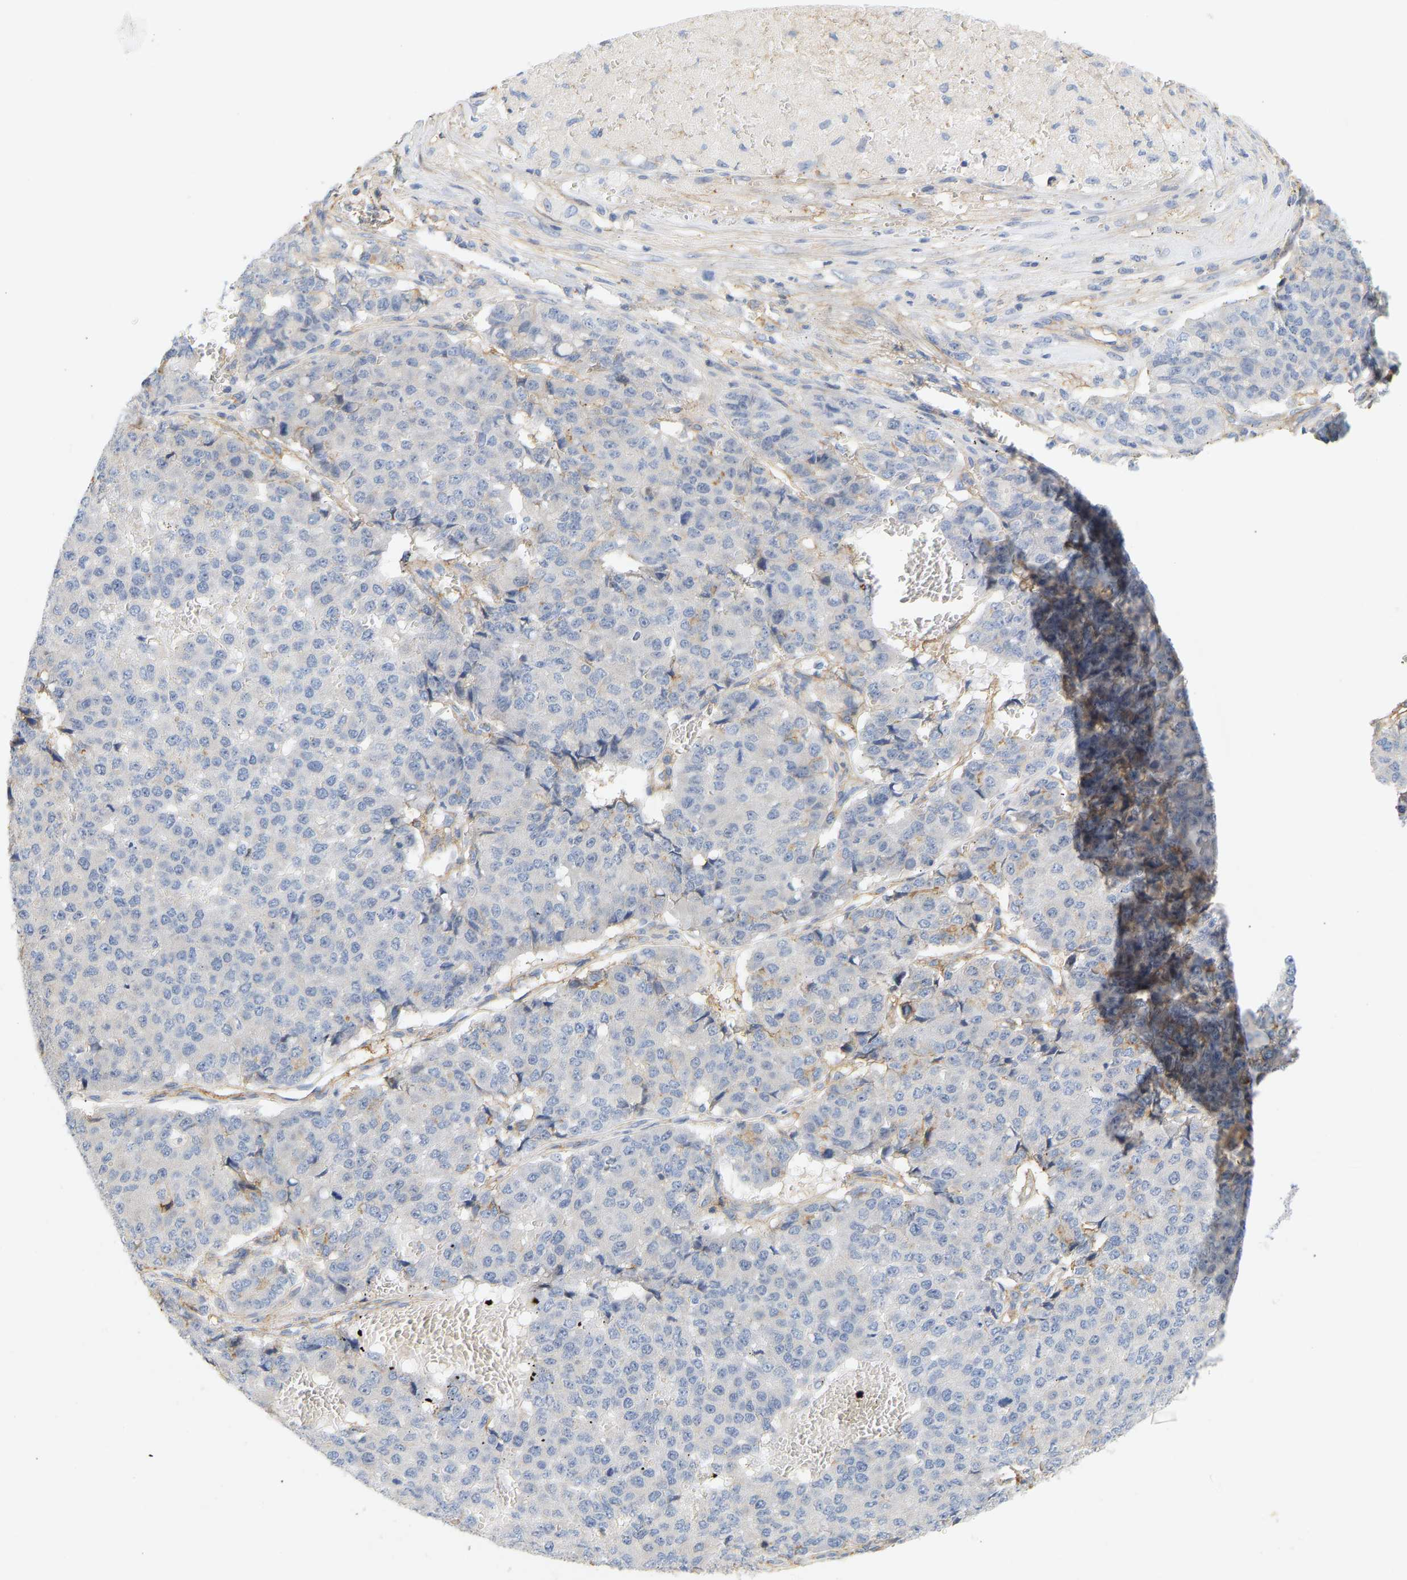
{"staining": {"intensity": "negative", "quantity": "none", "location": "none"}, "tissue": "pancreatic cancer", "cell_type": "Tumor cells", "image_type": "cancer", "snomed": [{"axis": "morphology", "description": "Adenocarcinoma, NOS"}, {"axis": "topography", "description": "Pancreas"}], "caption": "The photomicrograph displays no significant expression in tumor cells of pancreatic adenocarcinoma.", "gene": "BVES", "patient": {"sex": "male", "age": 50}}